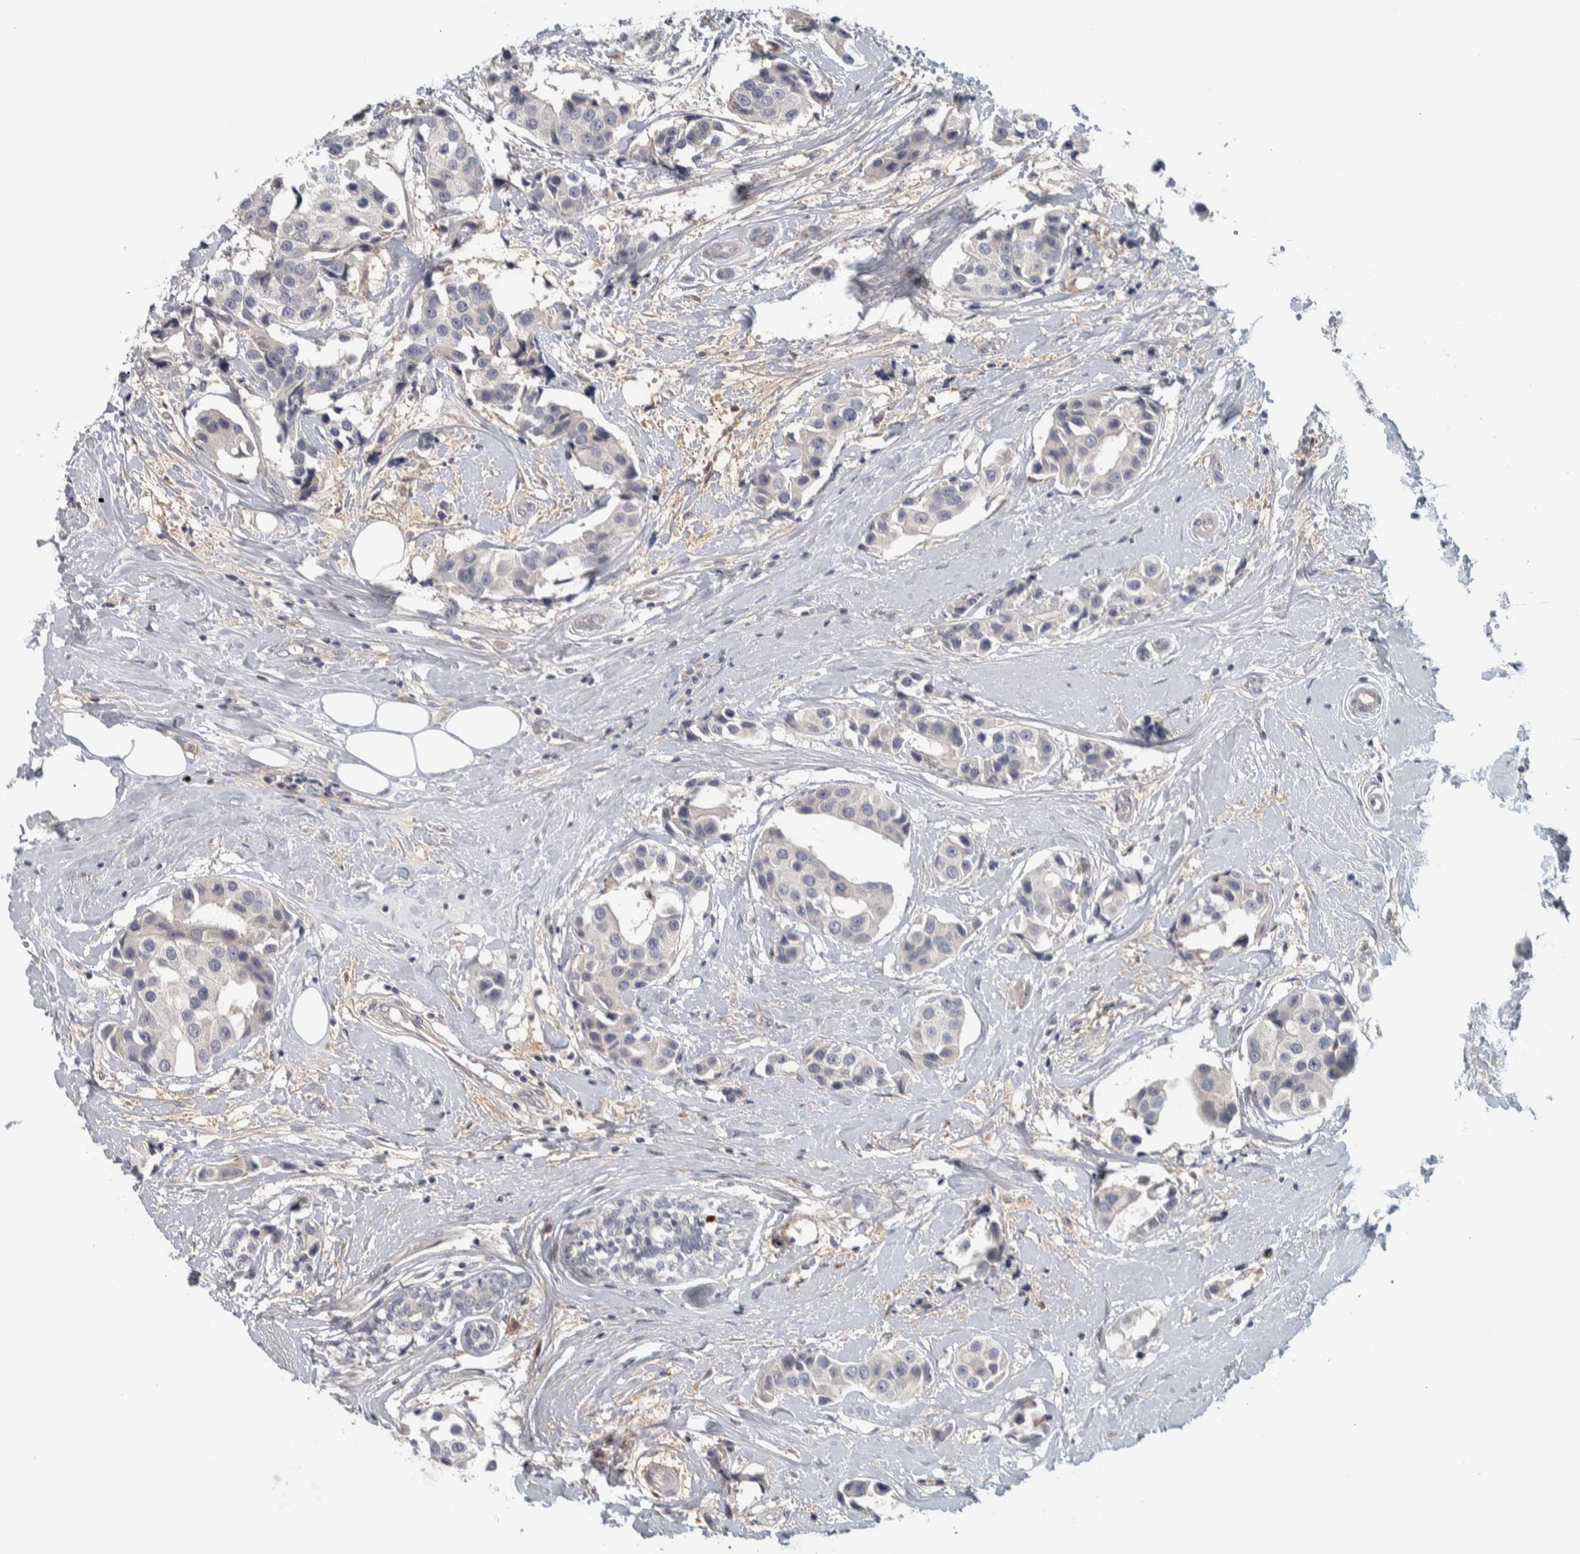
{"staining": {"intensity": "negative", "quantity": "none", "location": "none"}, "tissue": "breast cancer", "cell_type": "Tumor cells", "image_type": "cancer", "snomed": [{"axis": "morphology", "description": "Normal tissue, NOS"}, {"axis": "morphology", "description": "Duct carcinoma"}, {"axis": "topography", "description": "Breast"}], "caption": "The histopathology image exhibits no significant staining in tumor cells of intraductal carcinoma (breast).", "gene": "ADPRM", "patient": {"sex": "female", "age": 39}}